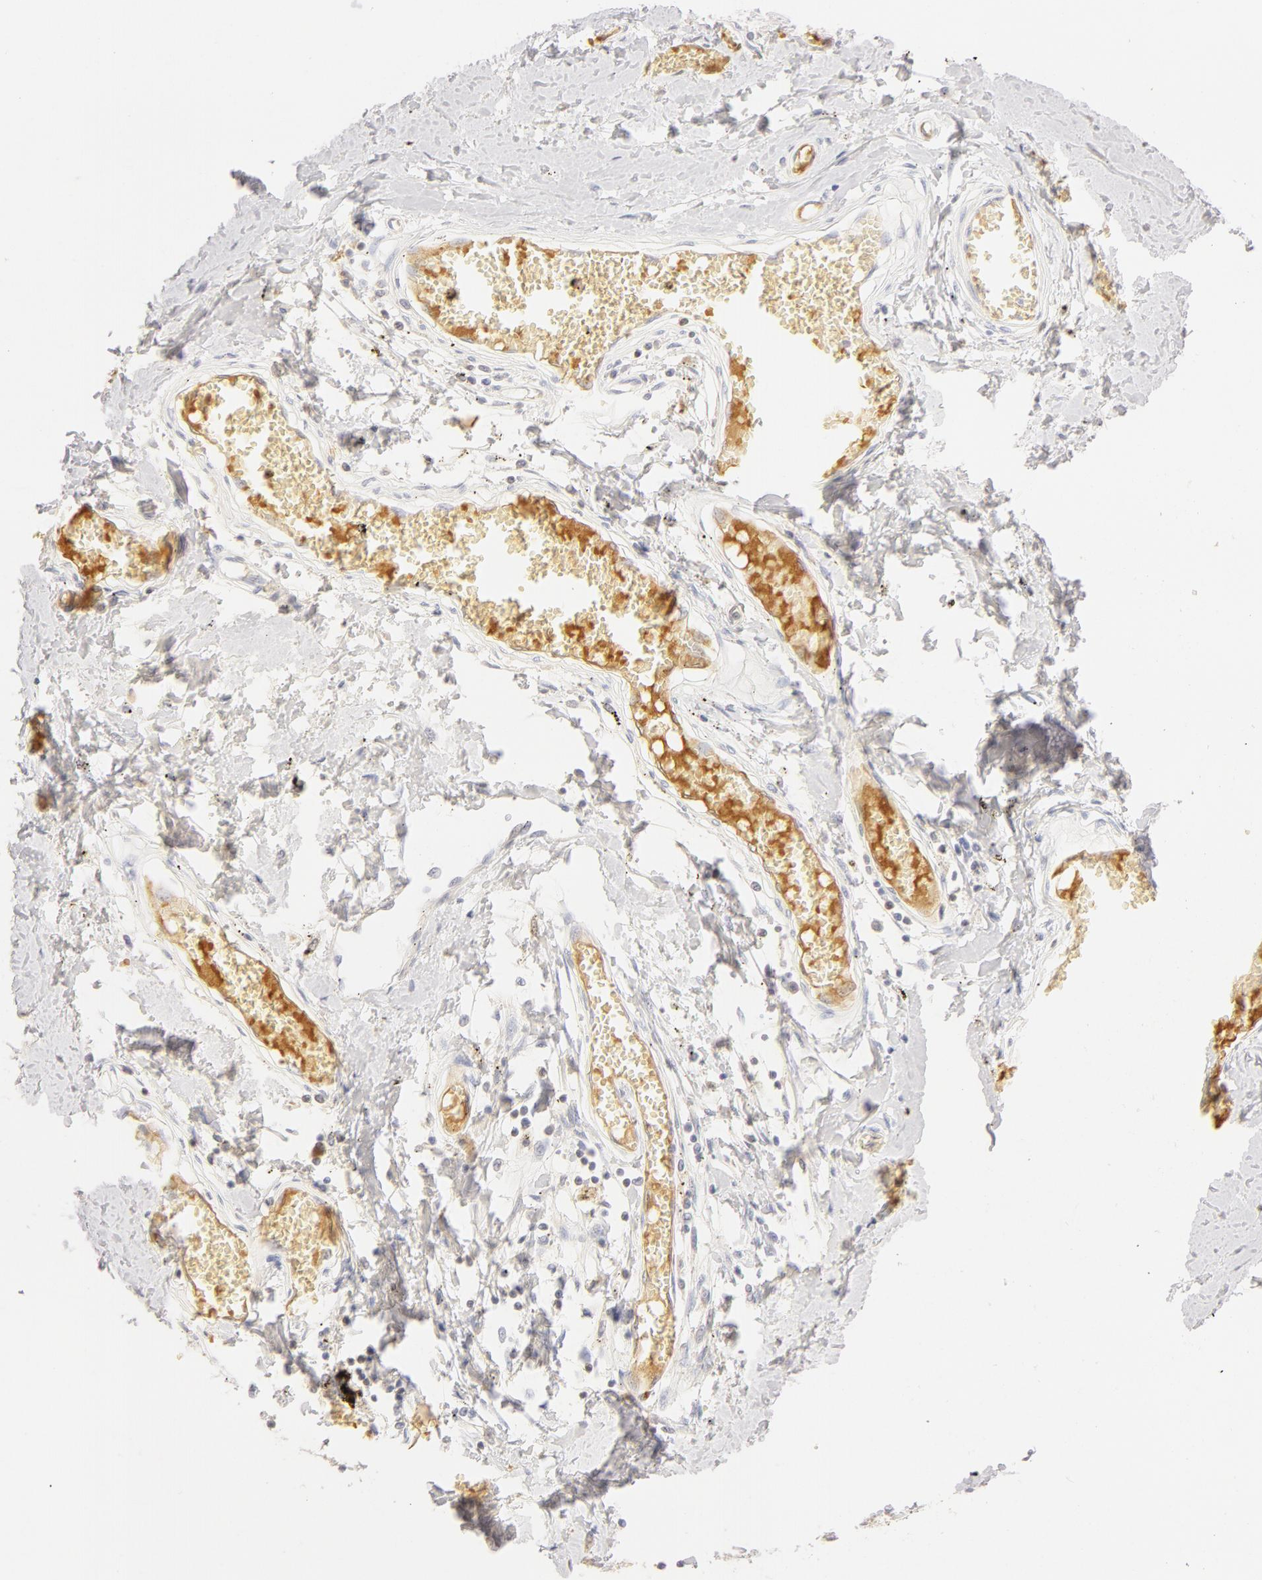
{"staining": {"intensity": "negative", "quantity": "none", "location": "none"}, "tissue": "adipose tissue", "cell_type": "Adipocytes", "image_type": "normal", "snomed": [{"axis": "morphology", "description": "Normal tissue, NOS"}, {"axis": "morphology", "description": "Sarcoma, NOS"}, {"axis": "topography", "description": "Skin"}, {"axis": "topography", "description": "Soft tissue"}], "caption": "Adipose tissue was stained to show a protein in brown. There is no significant expression in adipocytes. Brightfield microscopy of IHC stained with DAB (3,3'-diaminobenzidine) (brown) and hematoxylin (blue), captured at high magnification.", "gene": "CA2", "patient": {"sex": "female", "age": 51}}